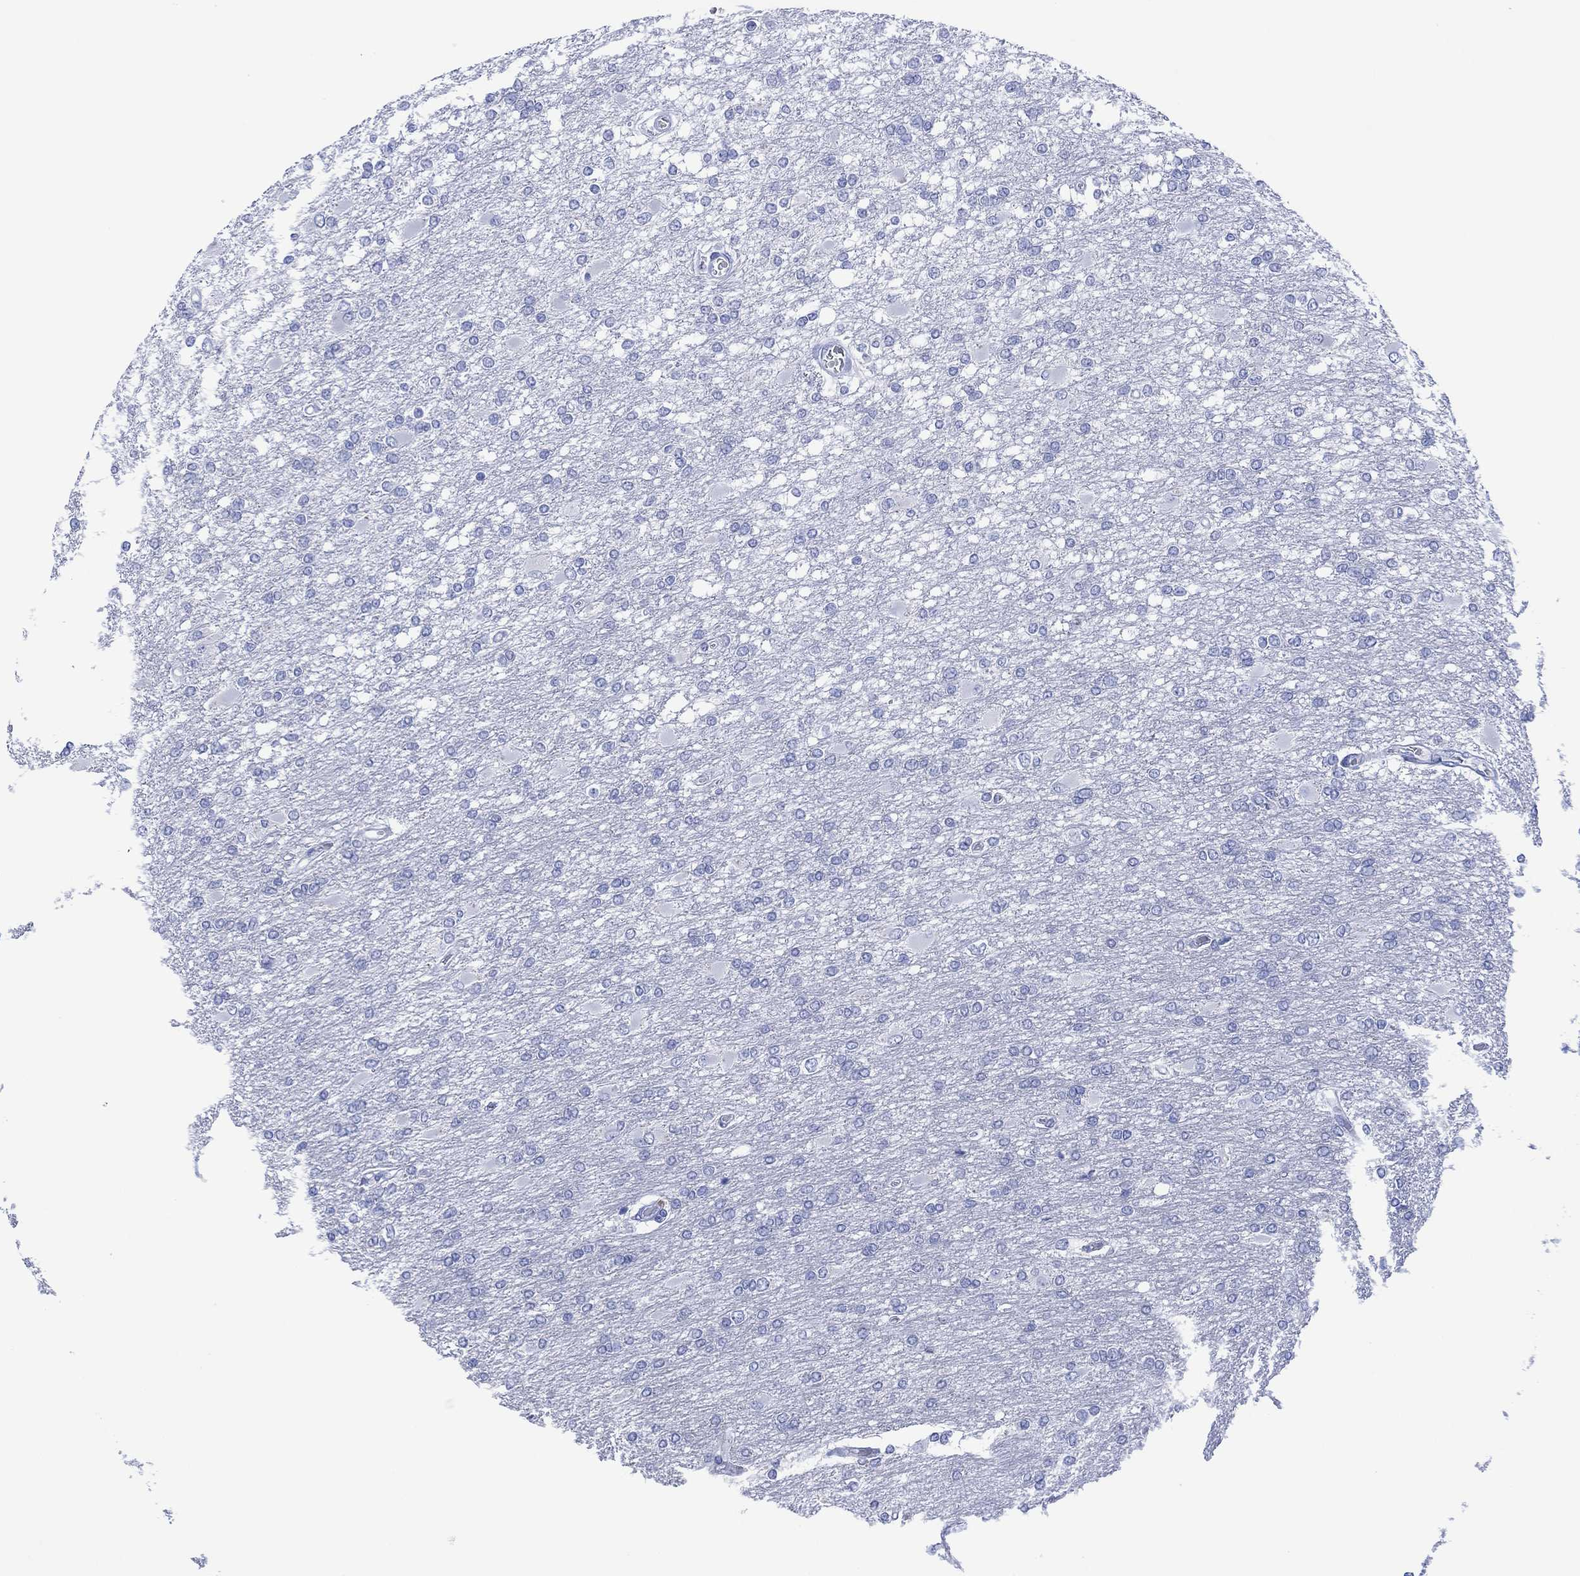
{"staining": {"intensity": "negative", "quantity": "none", "location": "none"}, "tissue": "glioma", "cell_type": "Tumor cells", "image_type": "cancer", "snomed": [{"axis": "morphology", "description": "Glioma, malignant, High grade"}, {"axis": "topography", "description": "Cerebral cortex"}], "caption": "Malignant glioma (high-grade) was stained to show a protein in brown. There is no significant positivity in tumor cells. (Stains: DAB immunohistochemistry with hematoxylin counter stain, Microscopy: brightfield microscopy at high magnification).", "gene": "DPP4", "patient": {"sex": "male", "age": 79}}